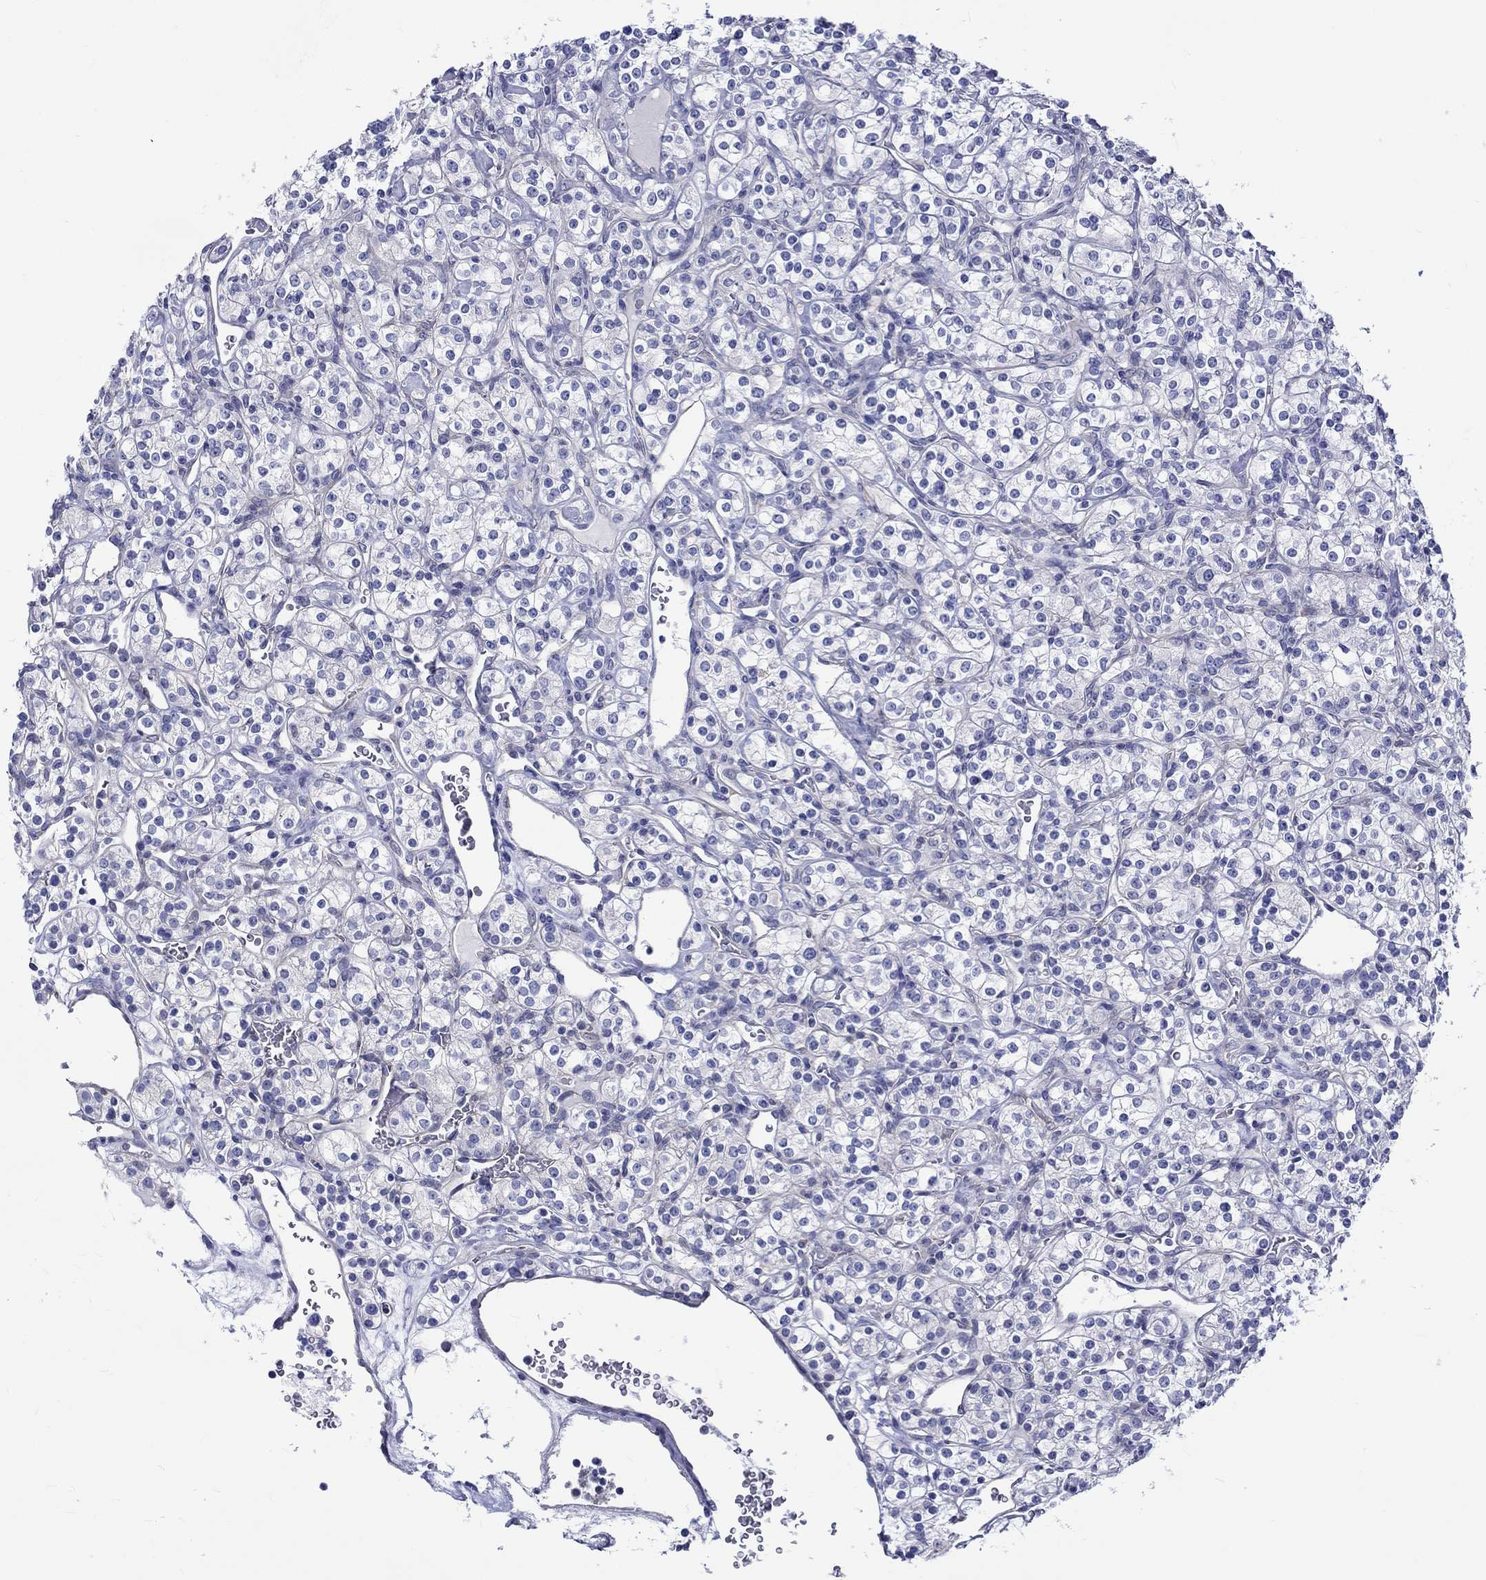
{"staining": {"intensity": "negative", "quantity": "none", "location": "none"}, "tissue": "renal cancer", "cell_type": "Tumor cells", "image_type": "cancer", "snomed": [{"axis": "morphology", "description": "Adenocarcinoma, NOS"}, {"axis": "topography", "description": "Kidney"}], "caption": "Immunohistochemistry (IHC) photomicrograph of neoplastic tissue: human renal adenocarcinoma stained with DAB (3,3'-diaminobenzidine) exhibits no significant protein expression in tumor cells.", "gene": "SH2D7", "patient": {"sex": "male", "age": 77}}